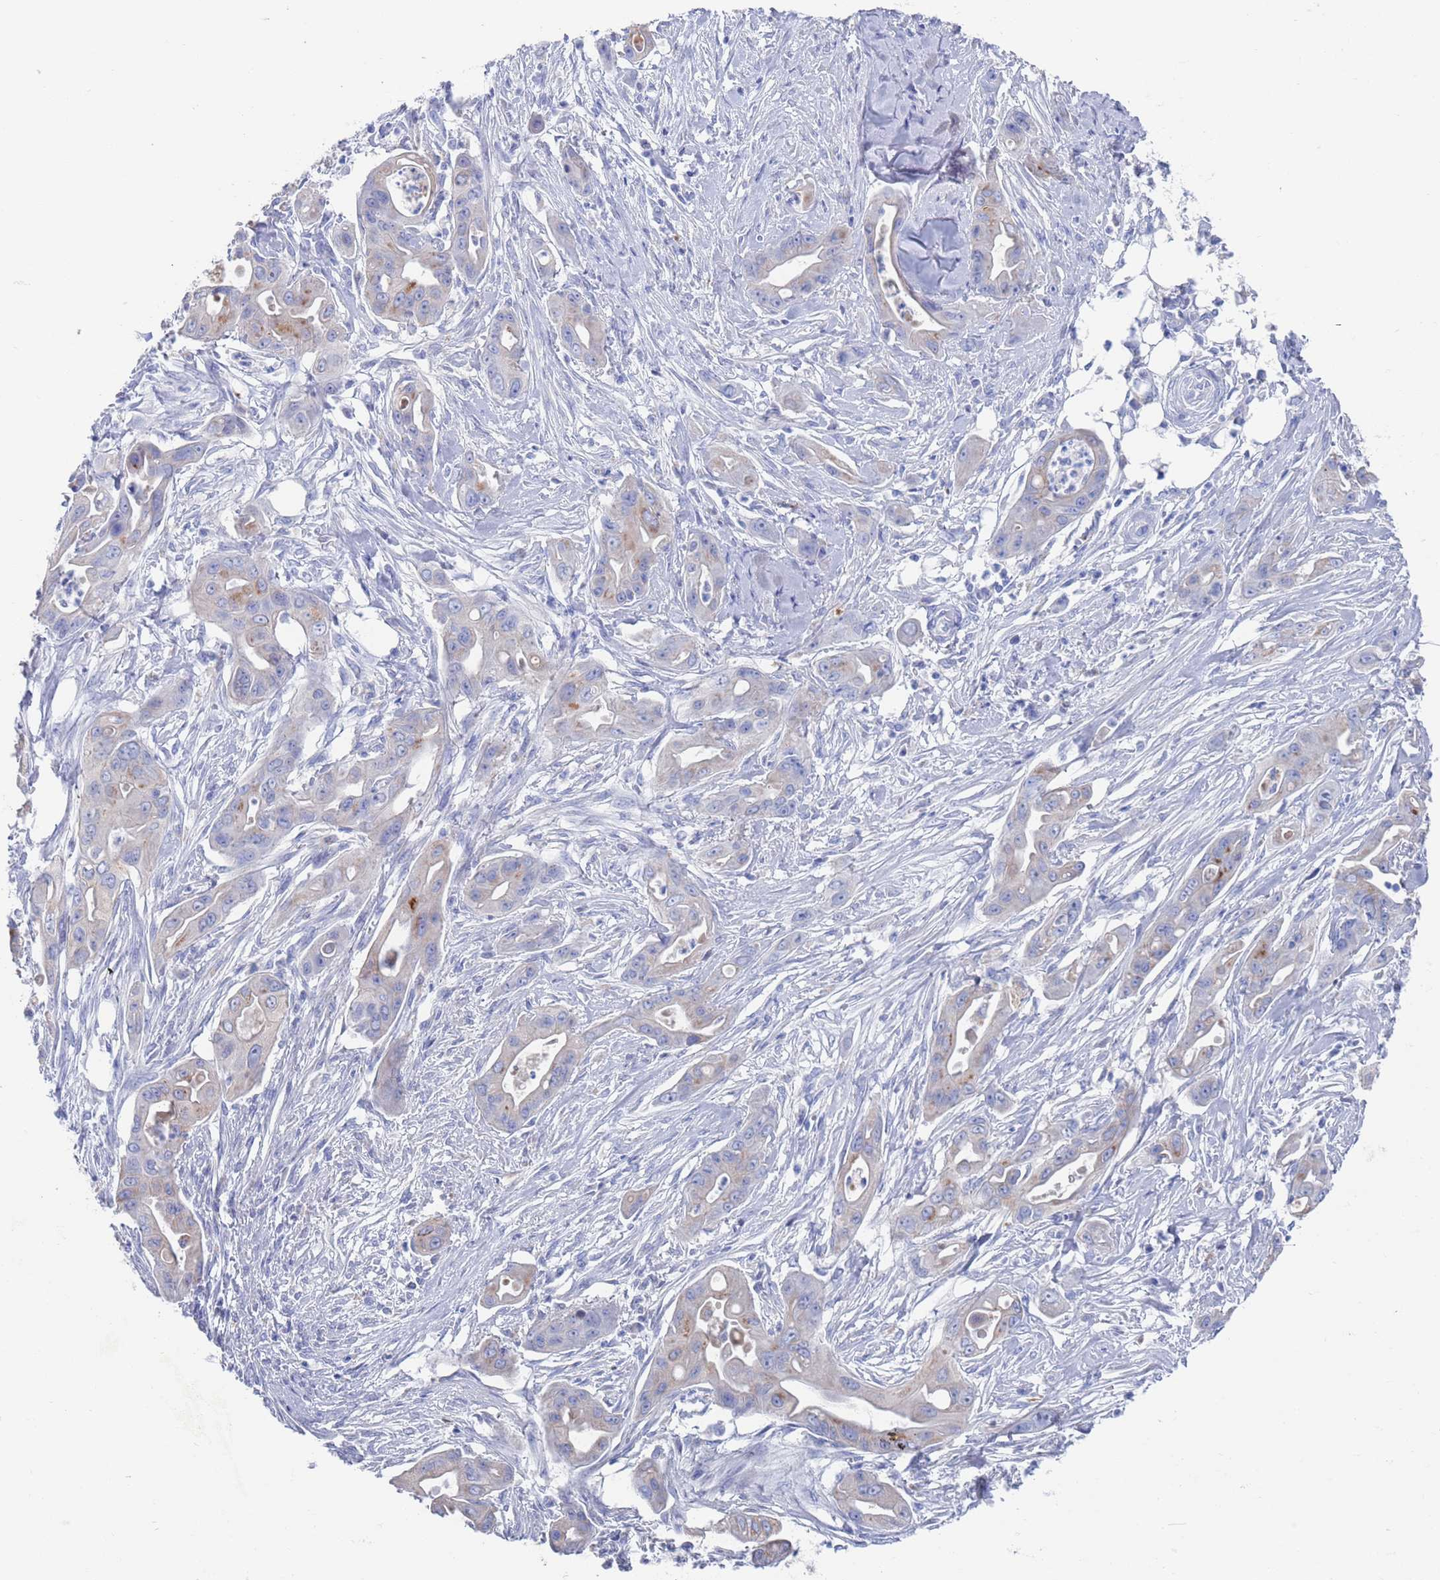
{"staining": {"intensity": "negative", "quantity": "none", "location": "none"}, "tissue": "ovarian cancer", "cell_type": "Tumor cells", "image_type": "cancer", "snomed": [{"axis": "morphology", "description": "Cystadenocarcinoma, mucinous, NOS"}, {"axis": "topography", "description": "Ovary"}], "caption": "An IHC histopathology image of ovarian cancer is shown. There is no staining in tumor cells of ovarian cancer.", "gene": "FUCA1", "patient": {"sex": "female", "age": 70}}